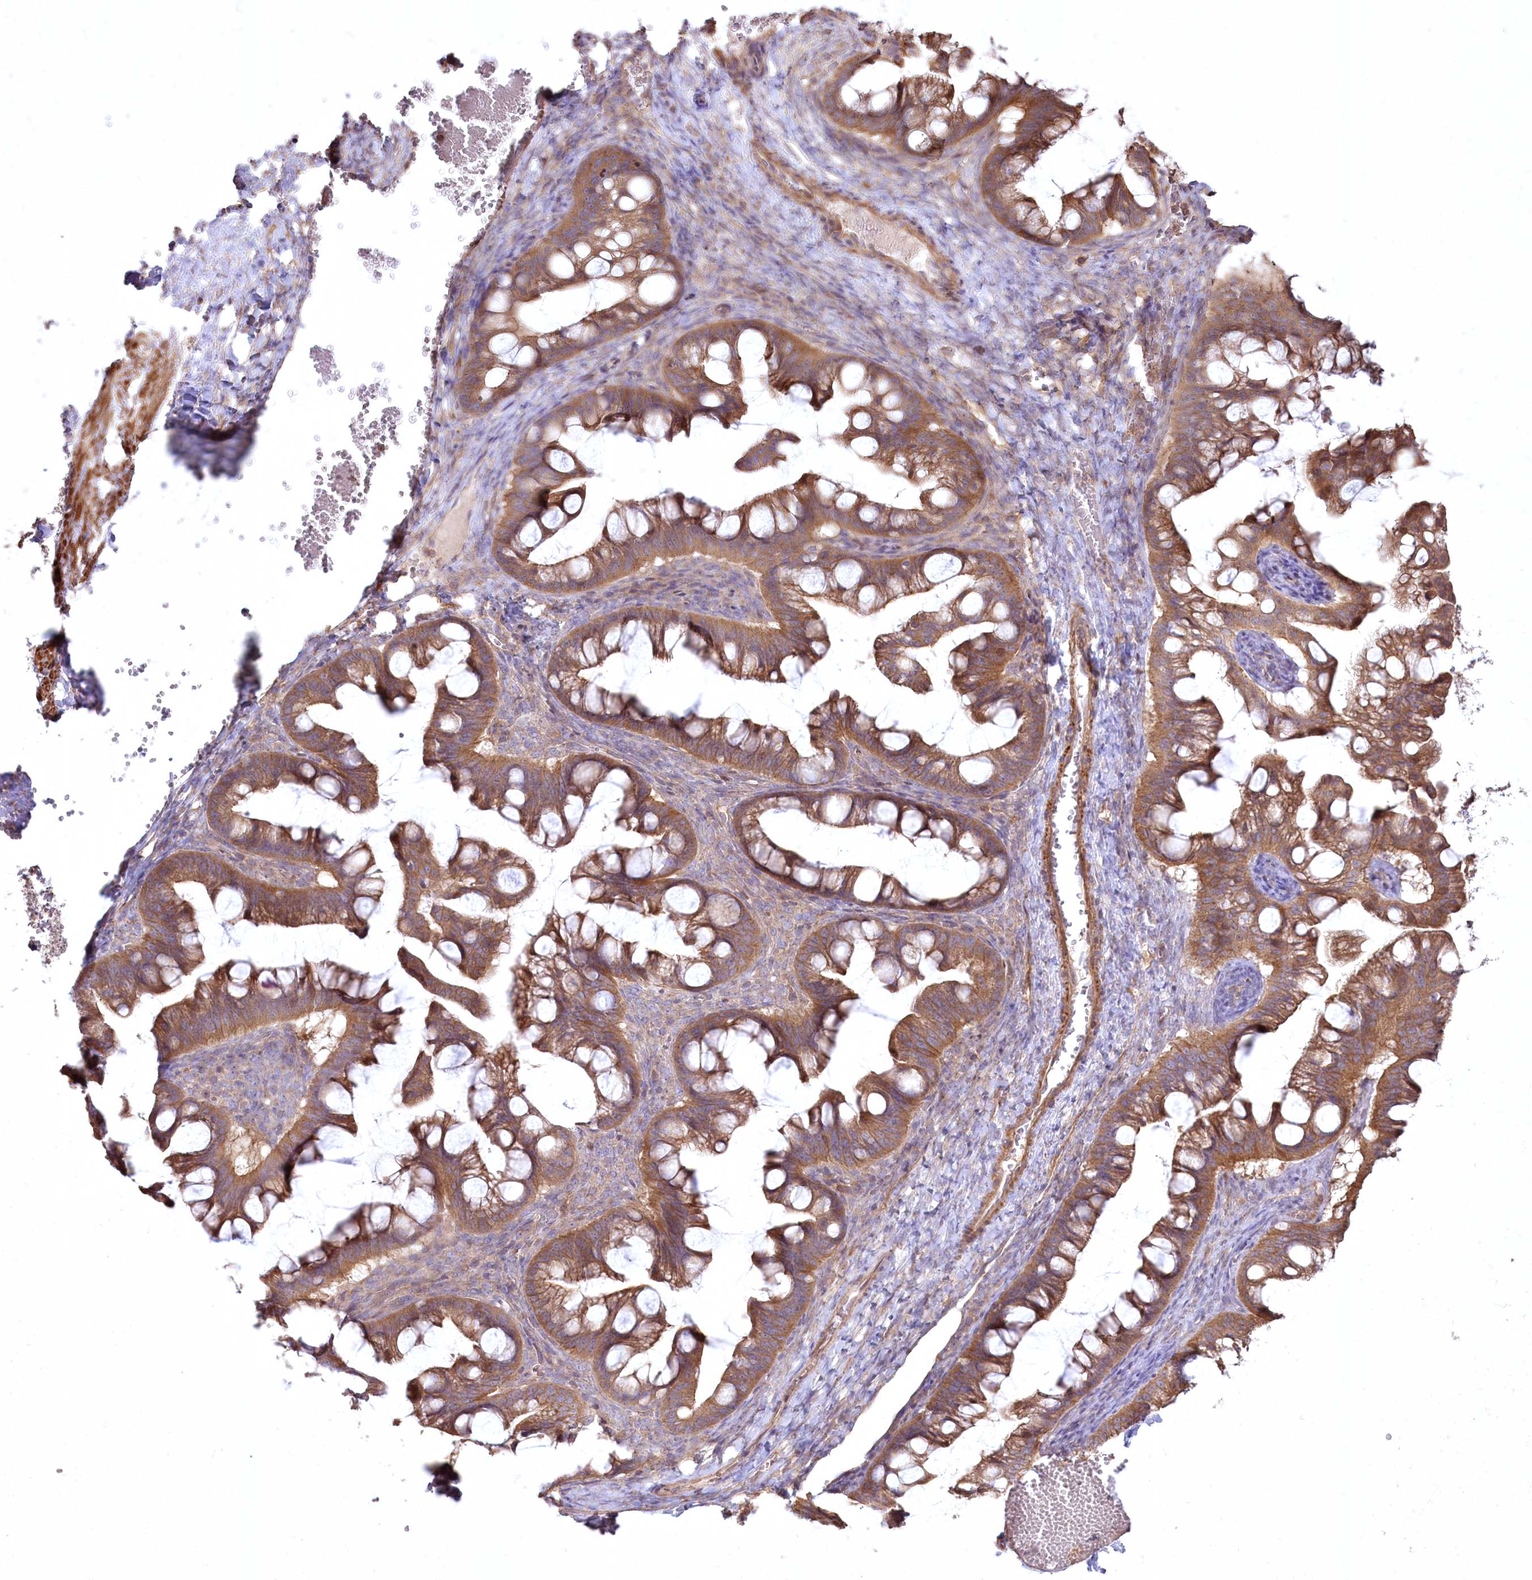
{"staining": {"intensity": "moderate", "quantity": ">75%", "location": "cytoplasmic/membranous"}, "tissue": "ovarian cancer", "cell_type": "Tumor cells", "image_type": "cancer", "snomed": [{"axis": "morphology", "description": "Cystadenocarcinoma, mucinous, NOS"}, {"axis": "topography", "description": "Ovary"}], "caption": "Ovarian mucinous cystadenocarcinoma was stained to show a protein in brown. There is medium levels of moderate cytoplasmic/membranous expression in about >75% of tumor cells. The protein is stained brown, and the nuclei are stained in blue (DAB IHC with brightfield microscopy, high magnification).", "gene": "SH3TC1", "patient": {"sex": "female", "age": 73}}